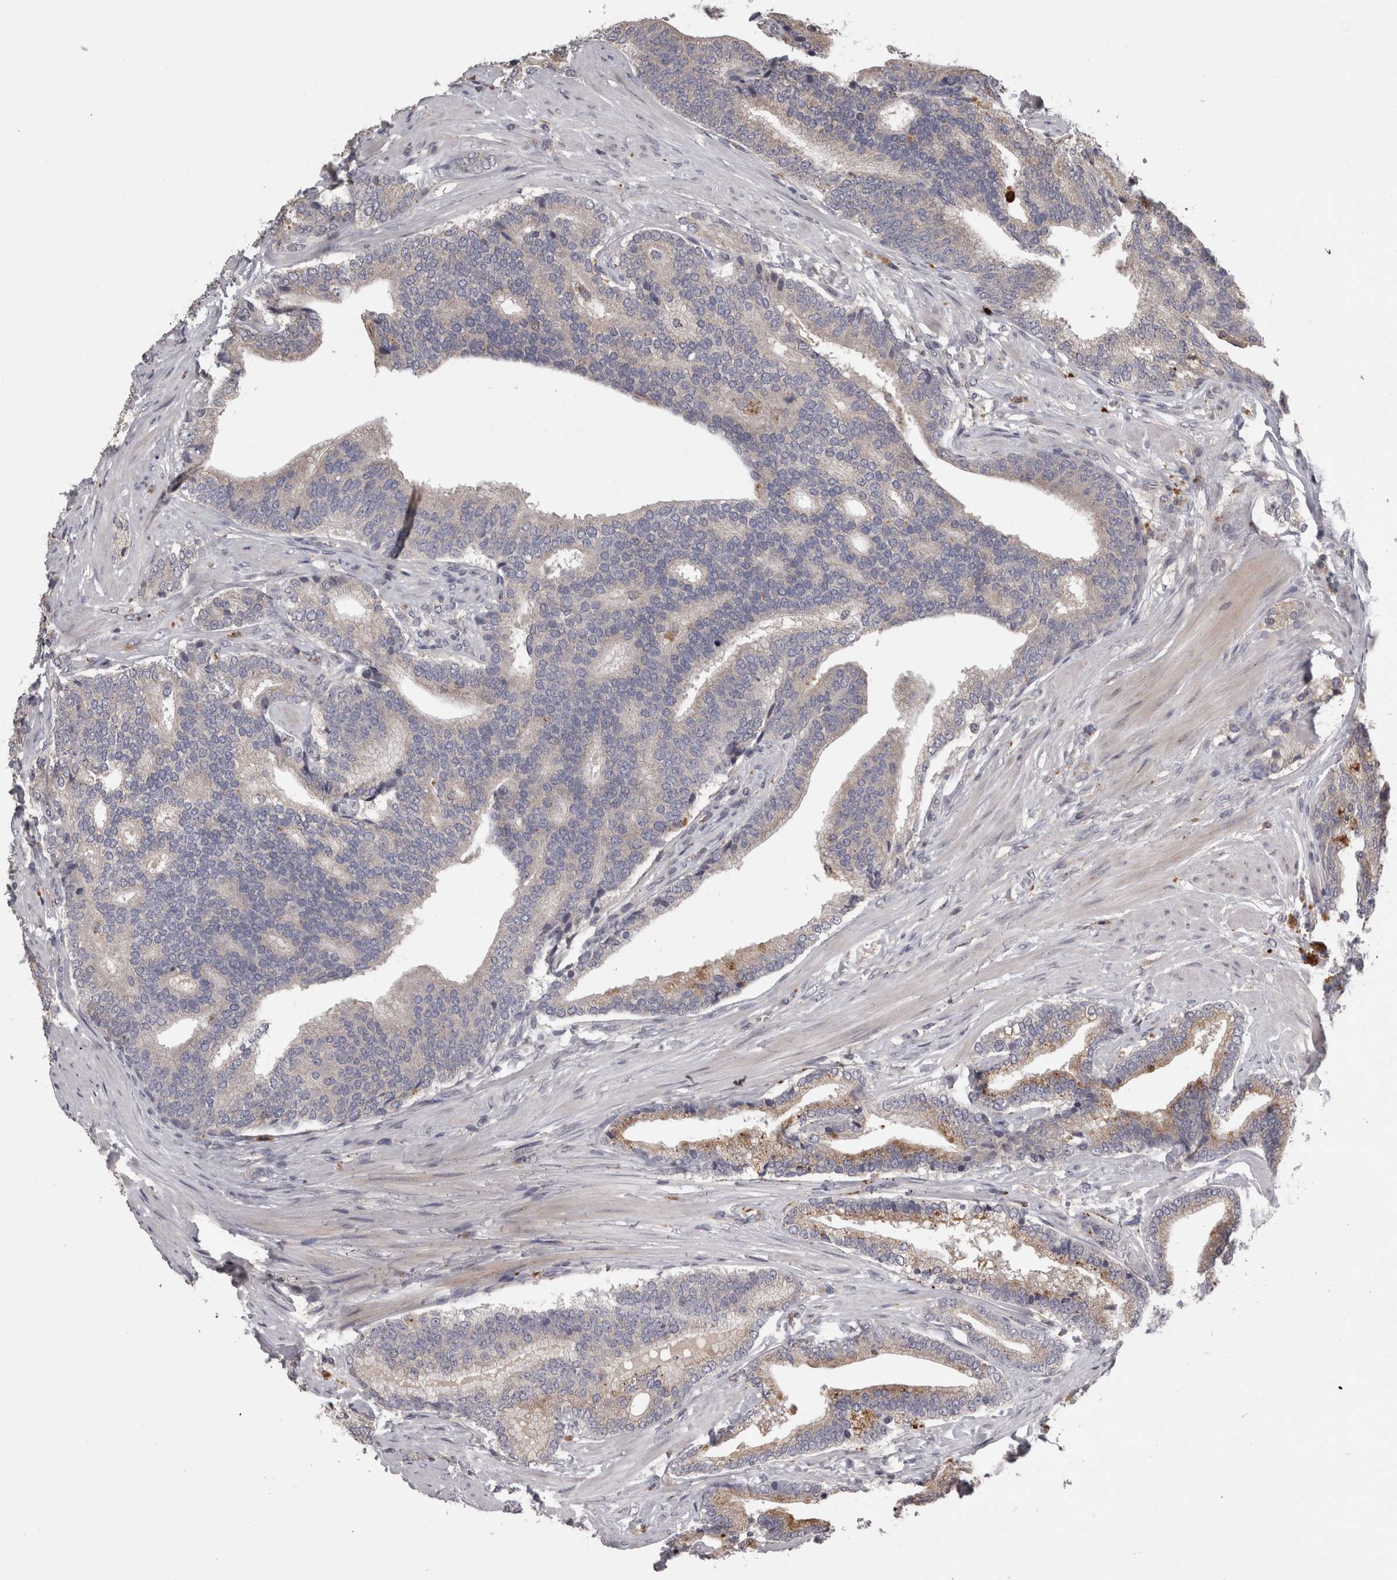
{"staining": {"intensity": "moderate", "quantity": "<25%", "location": "cytoplasmic/membranous"}, "tissue": "prostate cancer", "cell_type": "Tumor cells", "image_type": "cancer", "snomed": [{"axis": "morphology", "description": "Adenocarcinoma, High grade"}, {"axis": "topography", "description": "Prostate"}], "caption": "This is an image of IHC staining of prostate adenocarcinoma (high-grade), which shows moderate staining in the cytoplasmic/membranous of tumor cells.", "gene": "PCM1", "patient": {"sex": "male", "age": 55}}